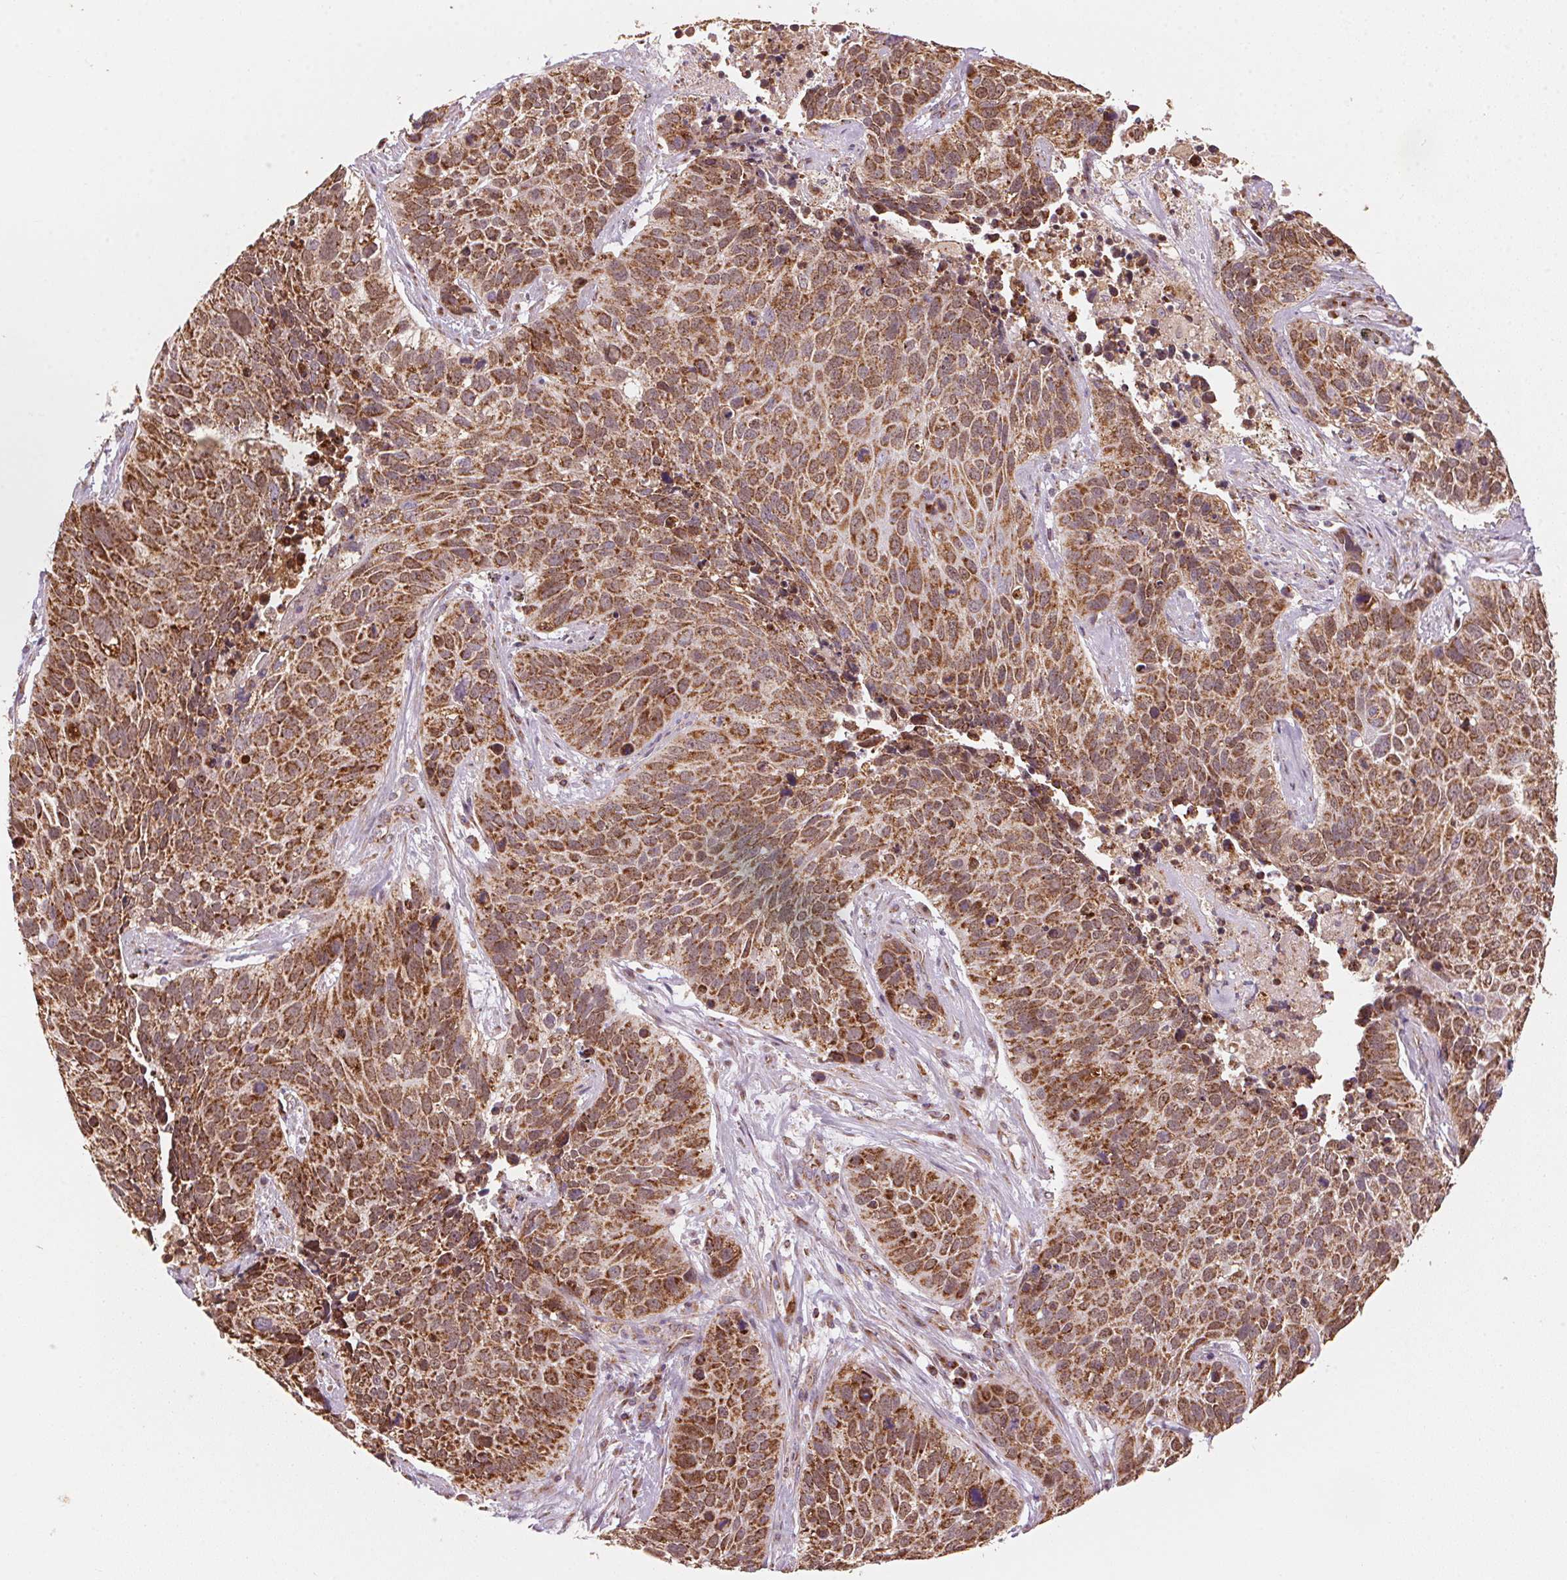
{"staining": {"intensity": "strong", "quantity": ">75%", "location": "cytoplasmic/membranous"}, "tissue": "lung cancer", "cell_type": "Tumor cells", "image_type": "cancer", "snomed": [{"axis": "morphology", "description": "Squamous cell carcinoma, NOS"}, {"axis": "topography", "description": "Lung"}], "caption": "A photomicrograph of human squamous cell carcinoma (lung) stained for a protein demonstrates strong cytoplasmic/membranous brown staining in tumor cells. Using DAB (3,3'-diaminobenzidine) (brown) and hematoxylin (blue) stains, captured at high magnification using brightfield microscopy.", "gene": "TOMM70", "patient": {"sex": "male", "age": 62}}